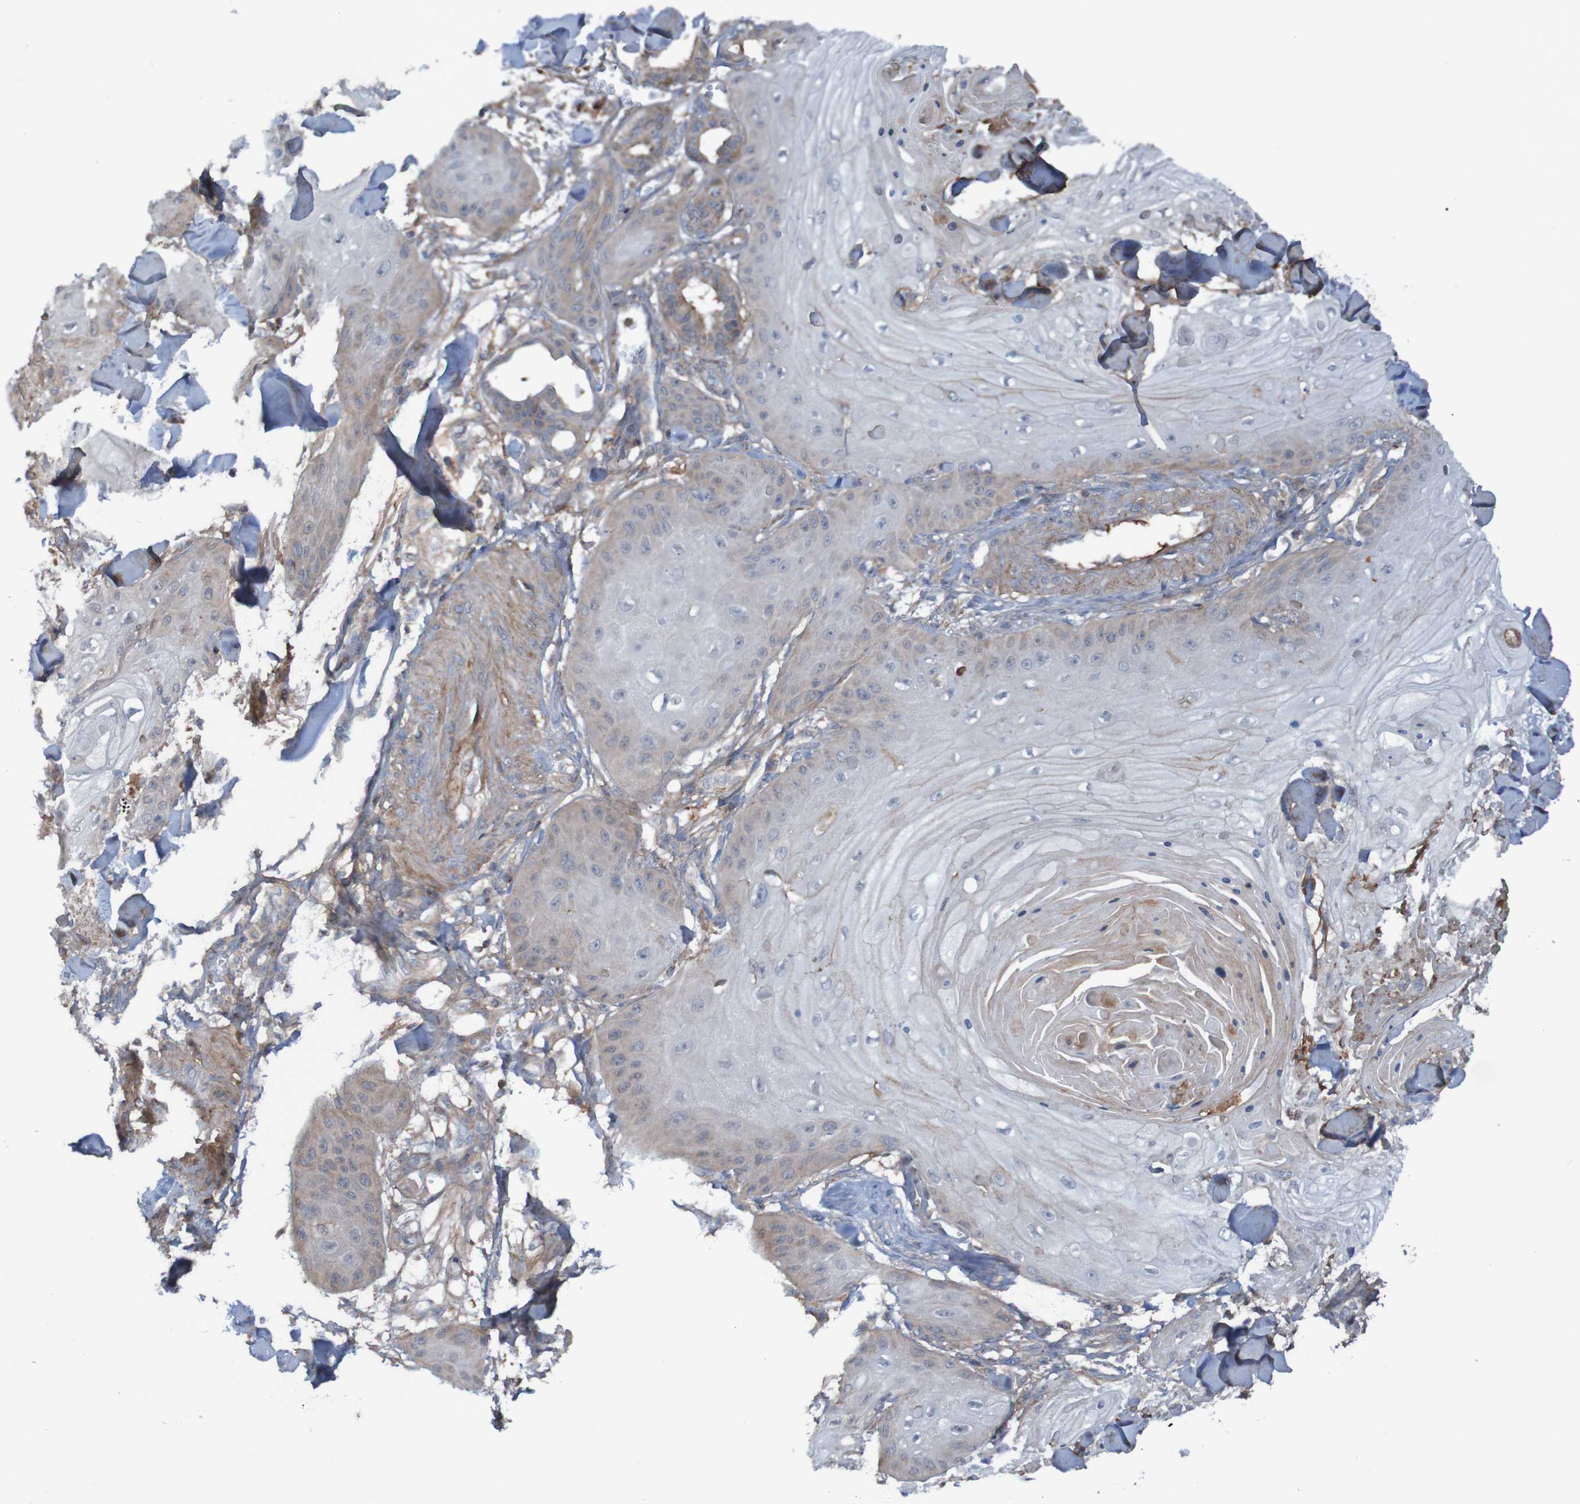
{"staining": {"intensity": "weak", "quantity": ">75%", "location": "cytoplasmic/membranous"}, "tissue": "skin cancer", "cell_type": "Tumor cells", "image_type": "cancer", "snomed": [{"axis": "morphology", "description": "Squamous cell carcinoma, NOS"}, {"axis": "topography", "description": "Skin"}], "caption": "Skin cancer stained with DAB (3,3'-diaminobenzidine) immunohistochemistry (IHC) demonstrates low levels of weak cytoplasmic/membranous staining in about >75% of tumor cells. (IHC, brightfield microscopy, high magnification).", "gene": "PDGFB", "patient": {"sex": "male", "age": 74}}